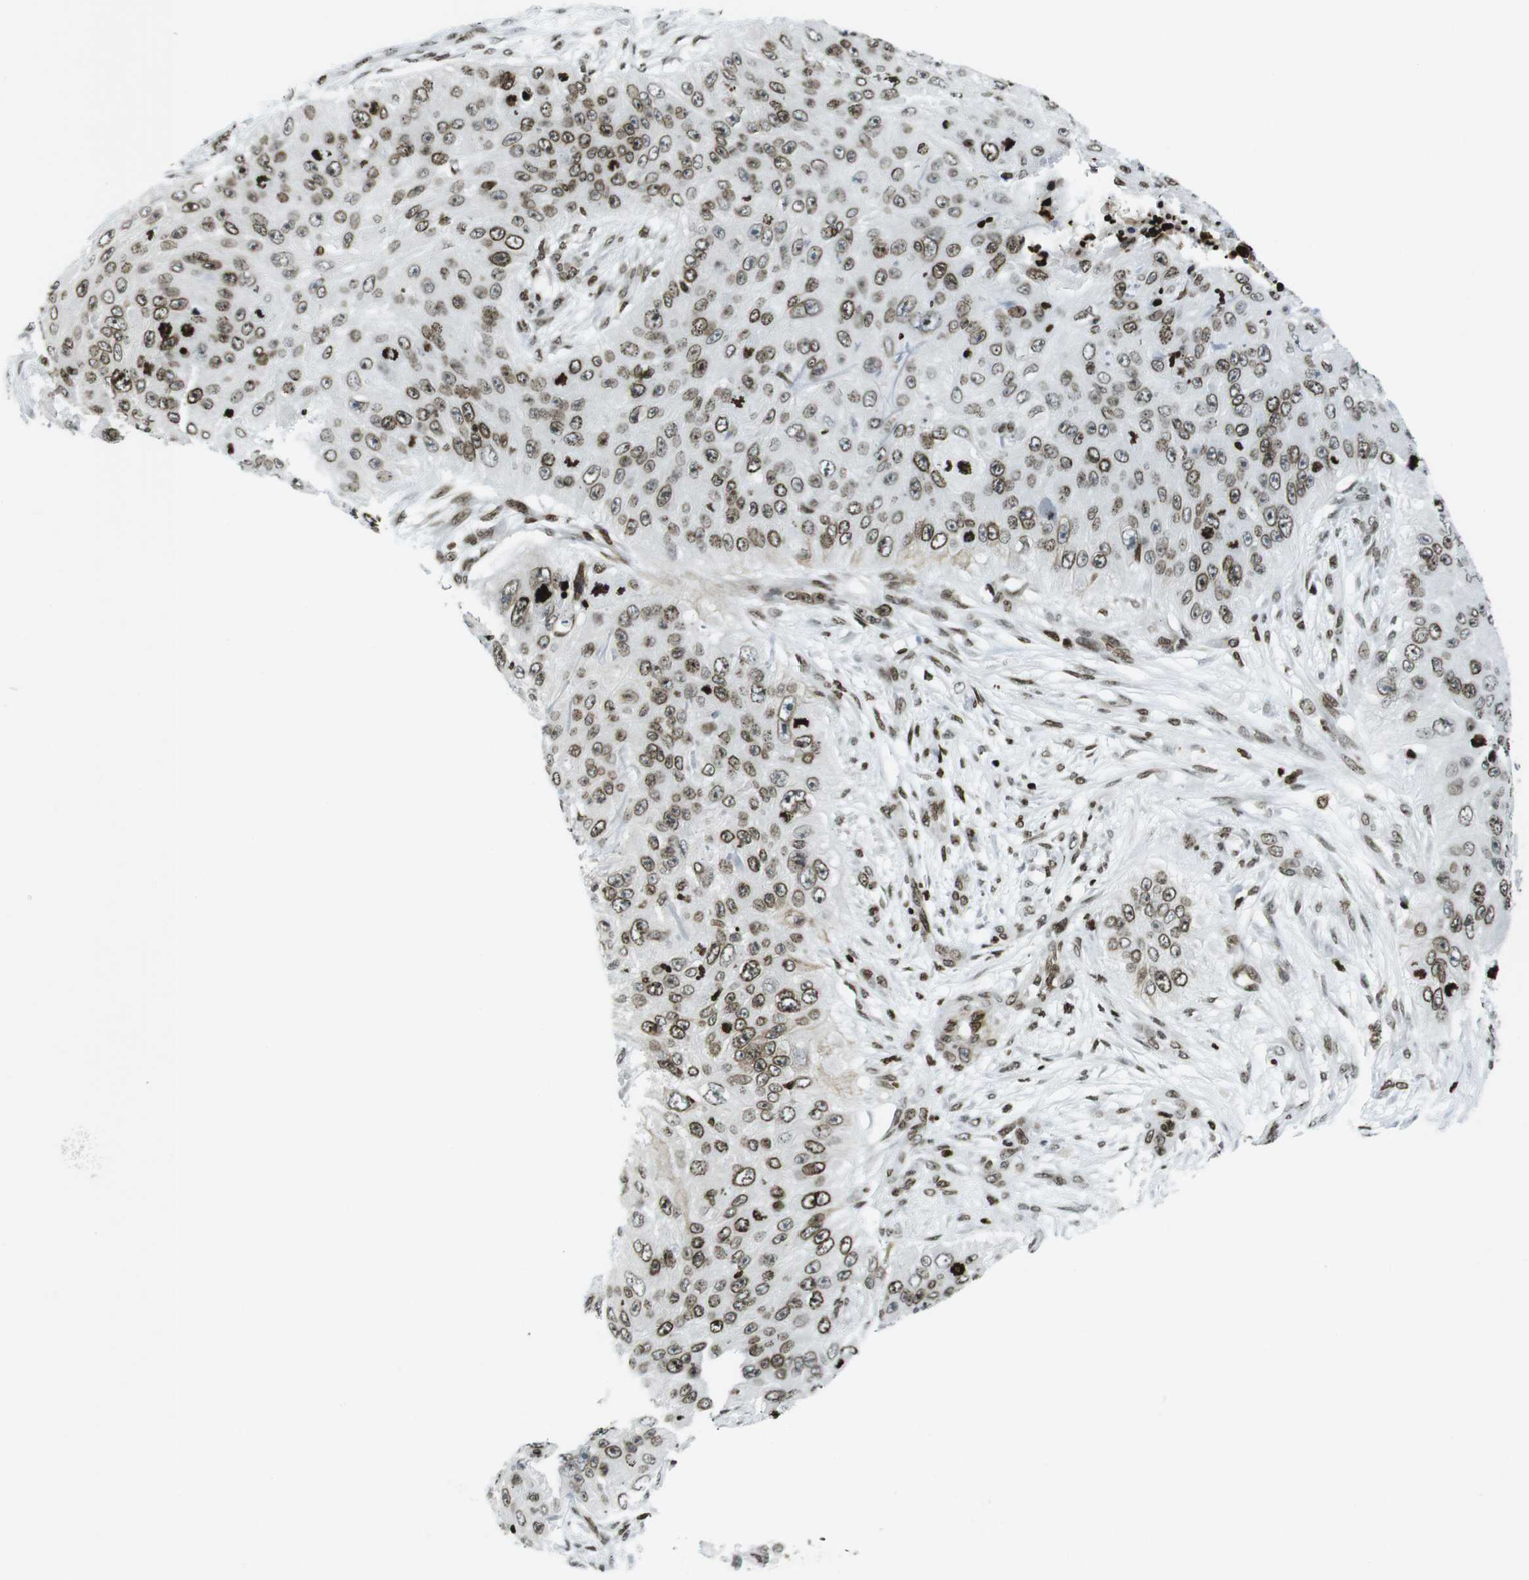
{"staining": {"intensity": "moderate", "quantity": ">75%", "location": "nuclear"}, "tissue": "skin cancer", "cell_type": "Tumor cells", "image_type": "cancer", "snomed": [{"axis": "morphology", "description": "Squamous cell carcinoma, NOS"}, {"axis": "topography", "description": "Skin"}], "caption": "Moderate nuclear protein positivity is seen in approximately >75% of tumor cells in skin cancer.", "gene": "H2AC8", "patient": {"sex": "female", "age": 80}}